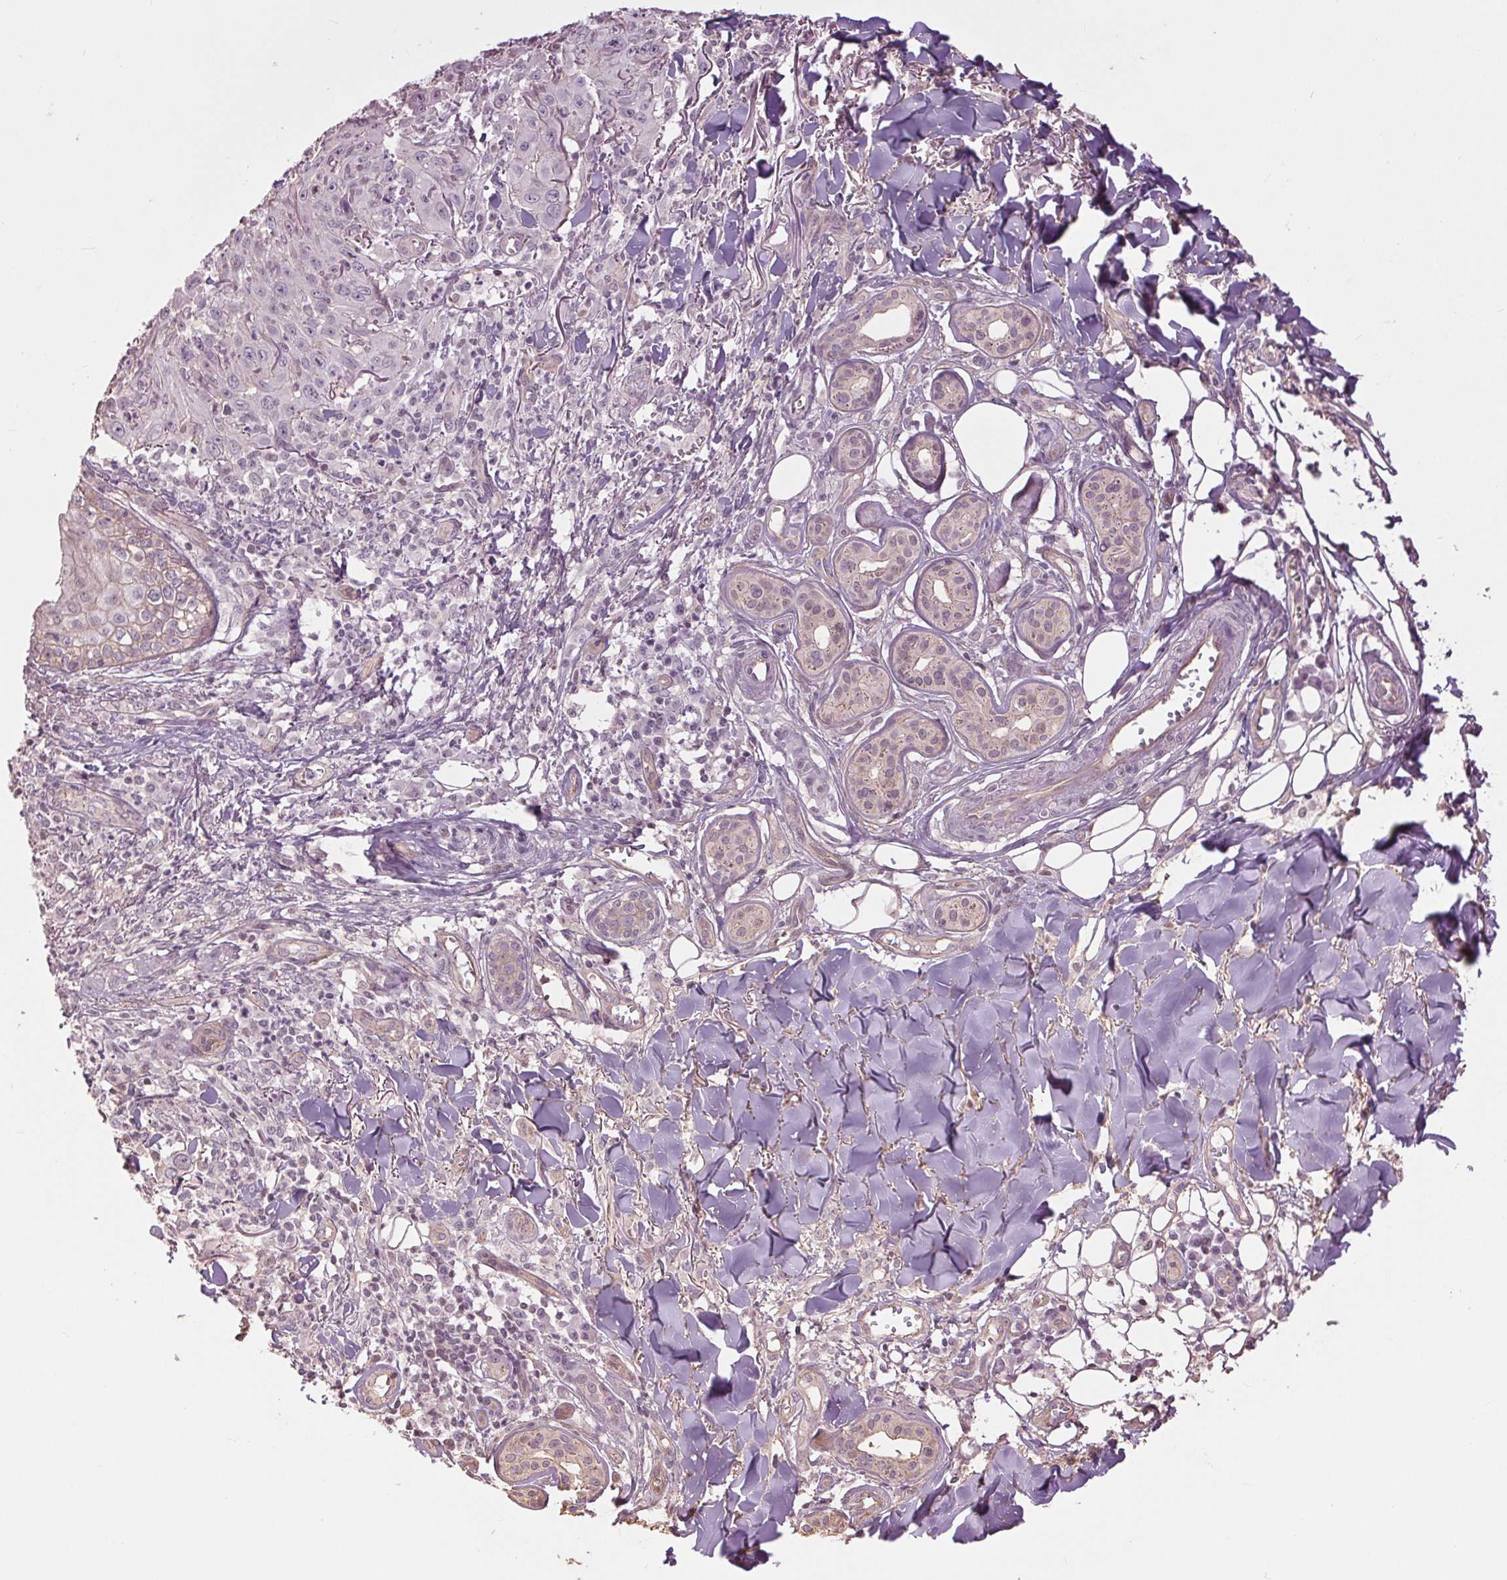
{"staining": {"intensity": "negative", "quantity": "none", "location": "none"}, "tissue": "skin cancer", "cell_type": "Tumor cells", "image_type": "cancer", "snomed": [{"axis": "morphology", "description": "Squamous cell carcinoma, NOS"}, {"axis": "topography", "description": "Skin"}], "caption": "There is no significant positivity in tumor cells of skin squamous cell carcinoma. (DAB immunohistochemistry, high magnification).", "gene": "PALM", "patient": {"sex": "male", "age": 75}}